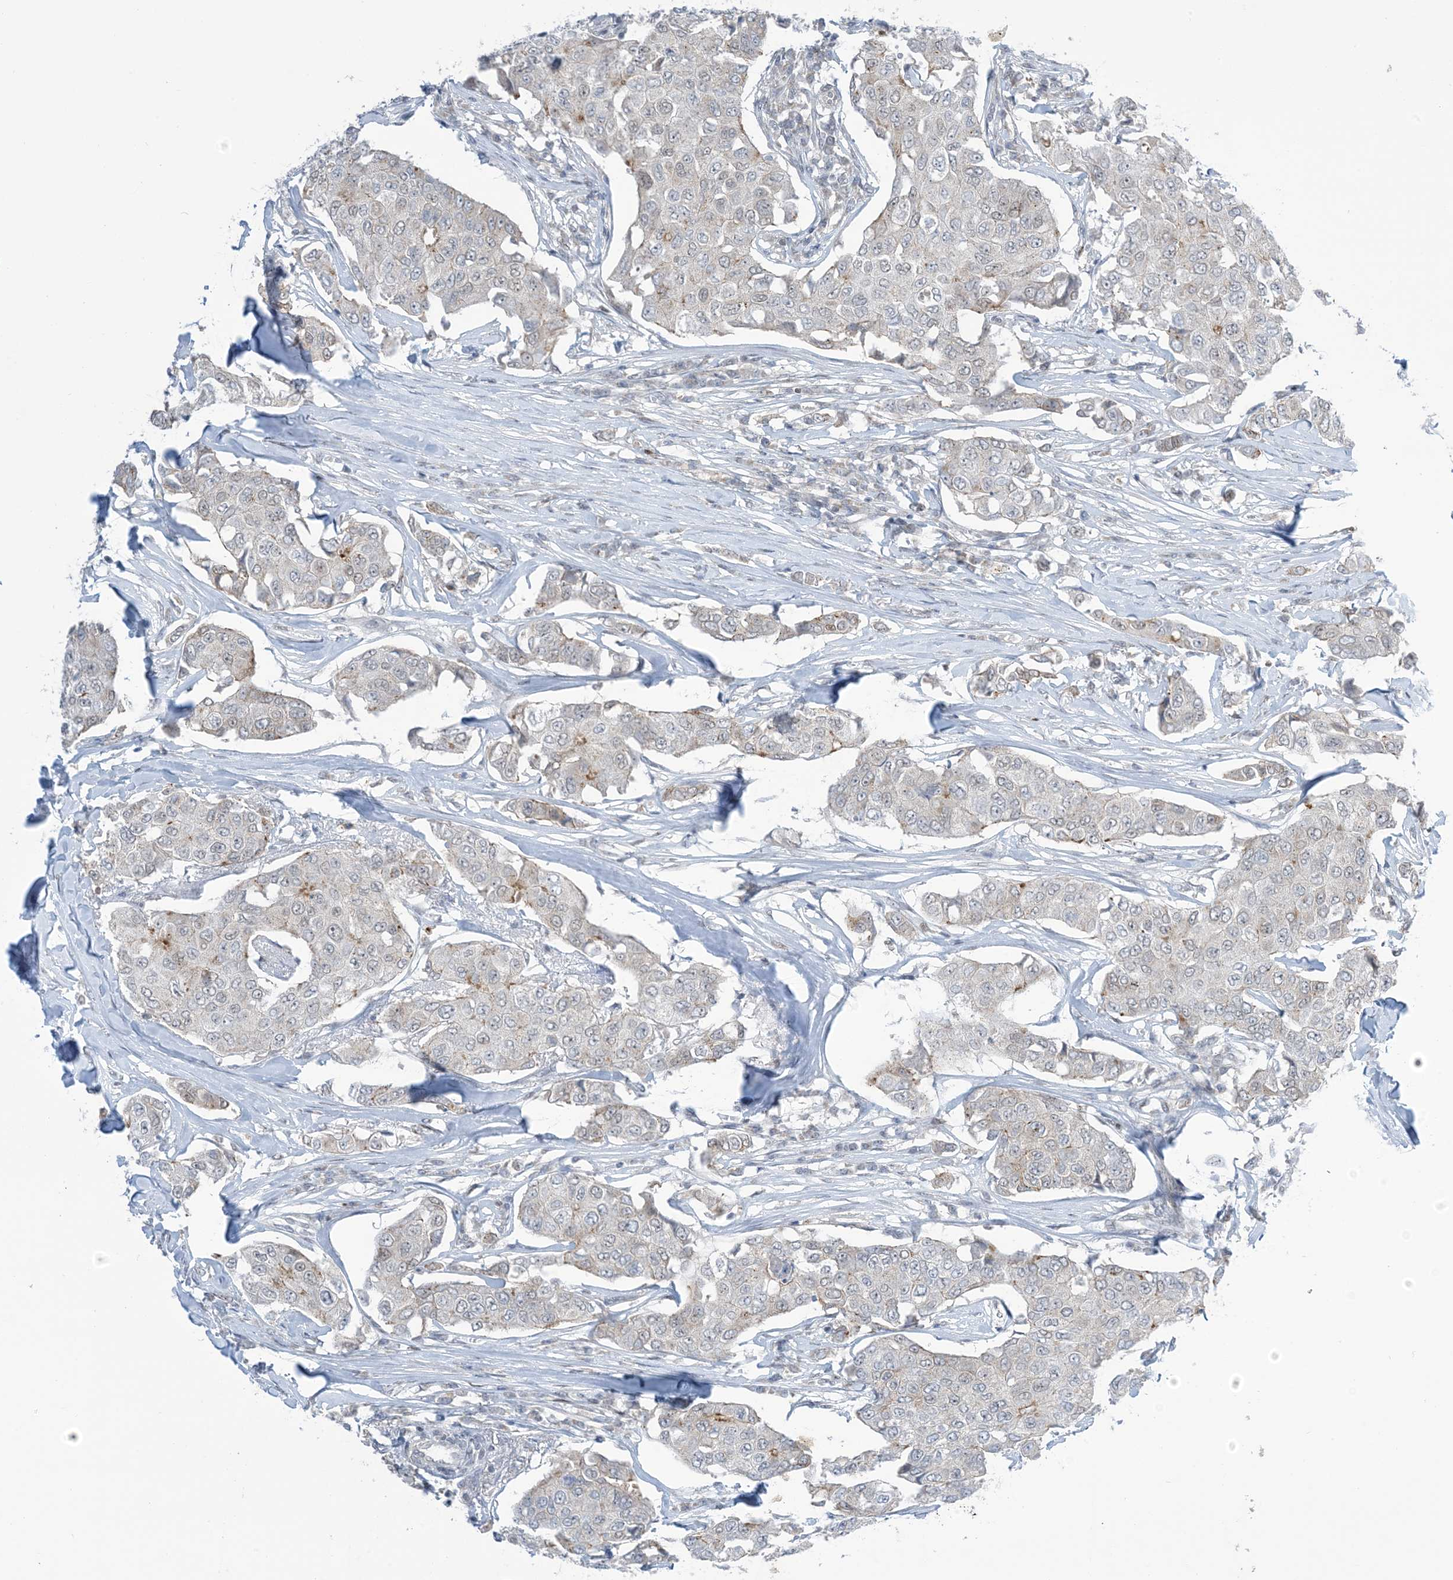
{"staining": {"intensity": "negative", "quantity": "none", "location": "none"}, "tissue": "breast cancer", "cell_type": "Tumor cells", "image_type": "cancer", "snomed": [{"axis": "morphology", "description": "Duct carcinoma"}, {"axis": "topography", "description": "Breast"}], "caption": "A micrograph of breast infiltrating ductal carcinoma stained for a protein shows no brown staining in tumor cells.", "gene": "TFPT", "patient": {"sex": "female", "age": 80}}